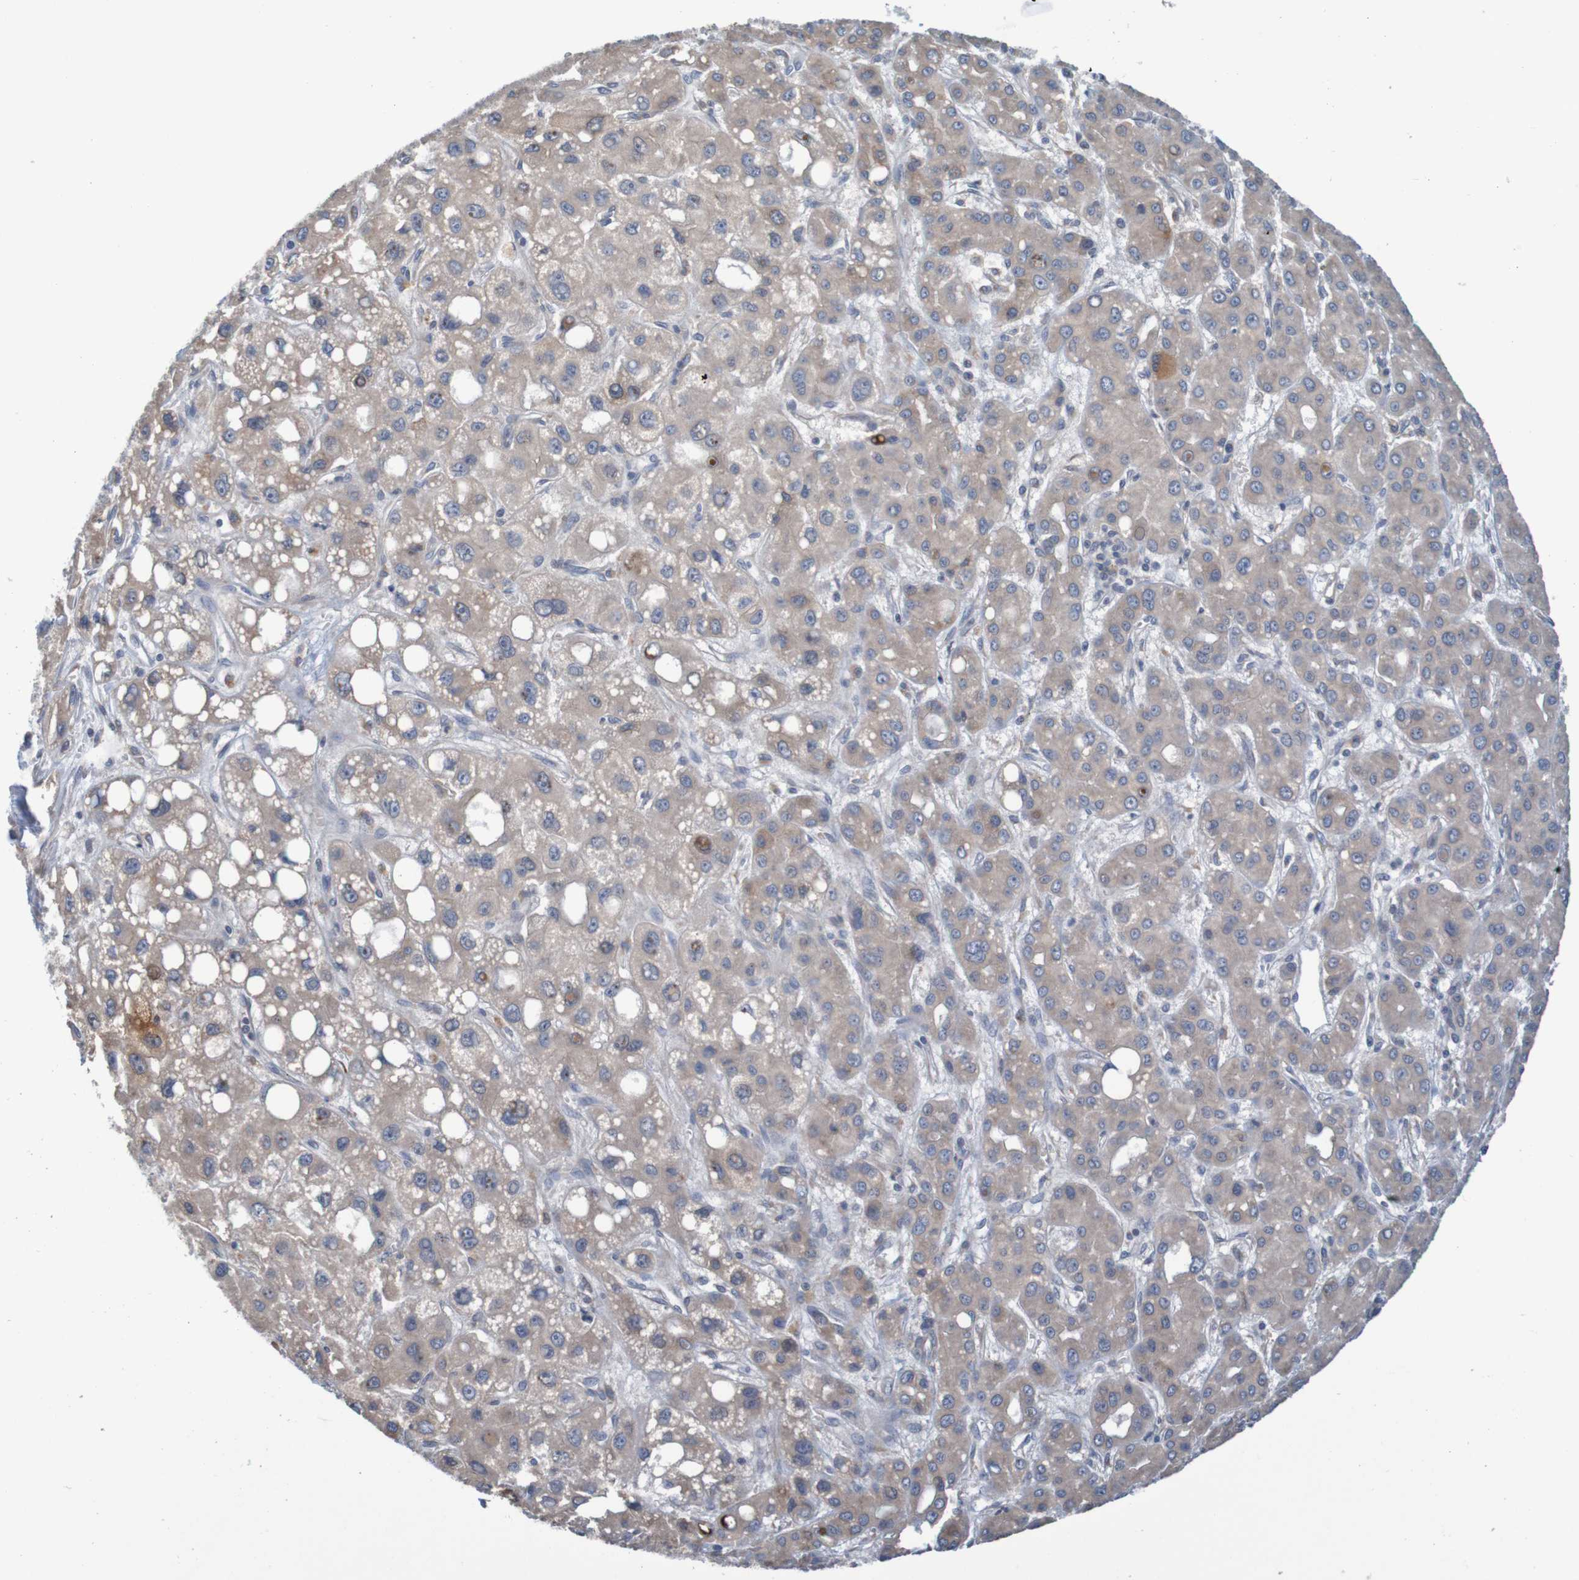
{"staining": {"intensity": "moderate", "quantity": ">75%", "location": "cytoplasmic/membranous"}, "tissue": "liver cancer", "cell_type": "Tumor cells", "image_type": "cancer", "snomed": [{"axis": "morphology", "description": "Carcinoma, Hepatocellular, NOS"}, {"axis": "topography", "description": "Liver"}], "caption": "Liver hepatocellular carcinoma stained with DAB immunohistochemistry (IHC) demonstrates medium levels of moderate cytoplasmic/membranous positivity in about >75% of tumor cells.", "gene": "CLDN18", "patient": {"sex": "male", "age": 55}}